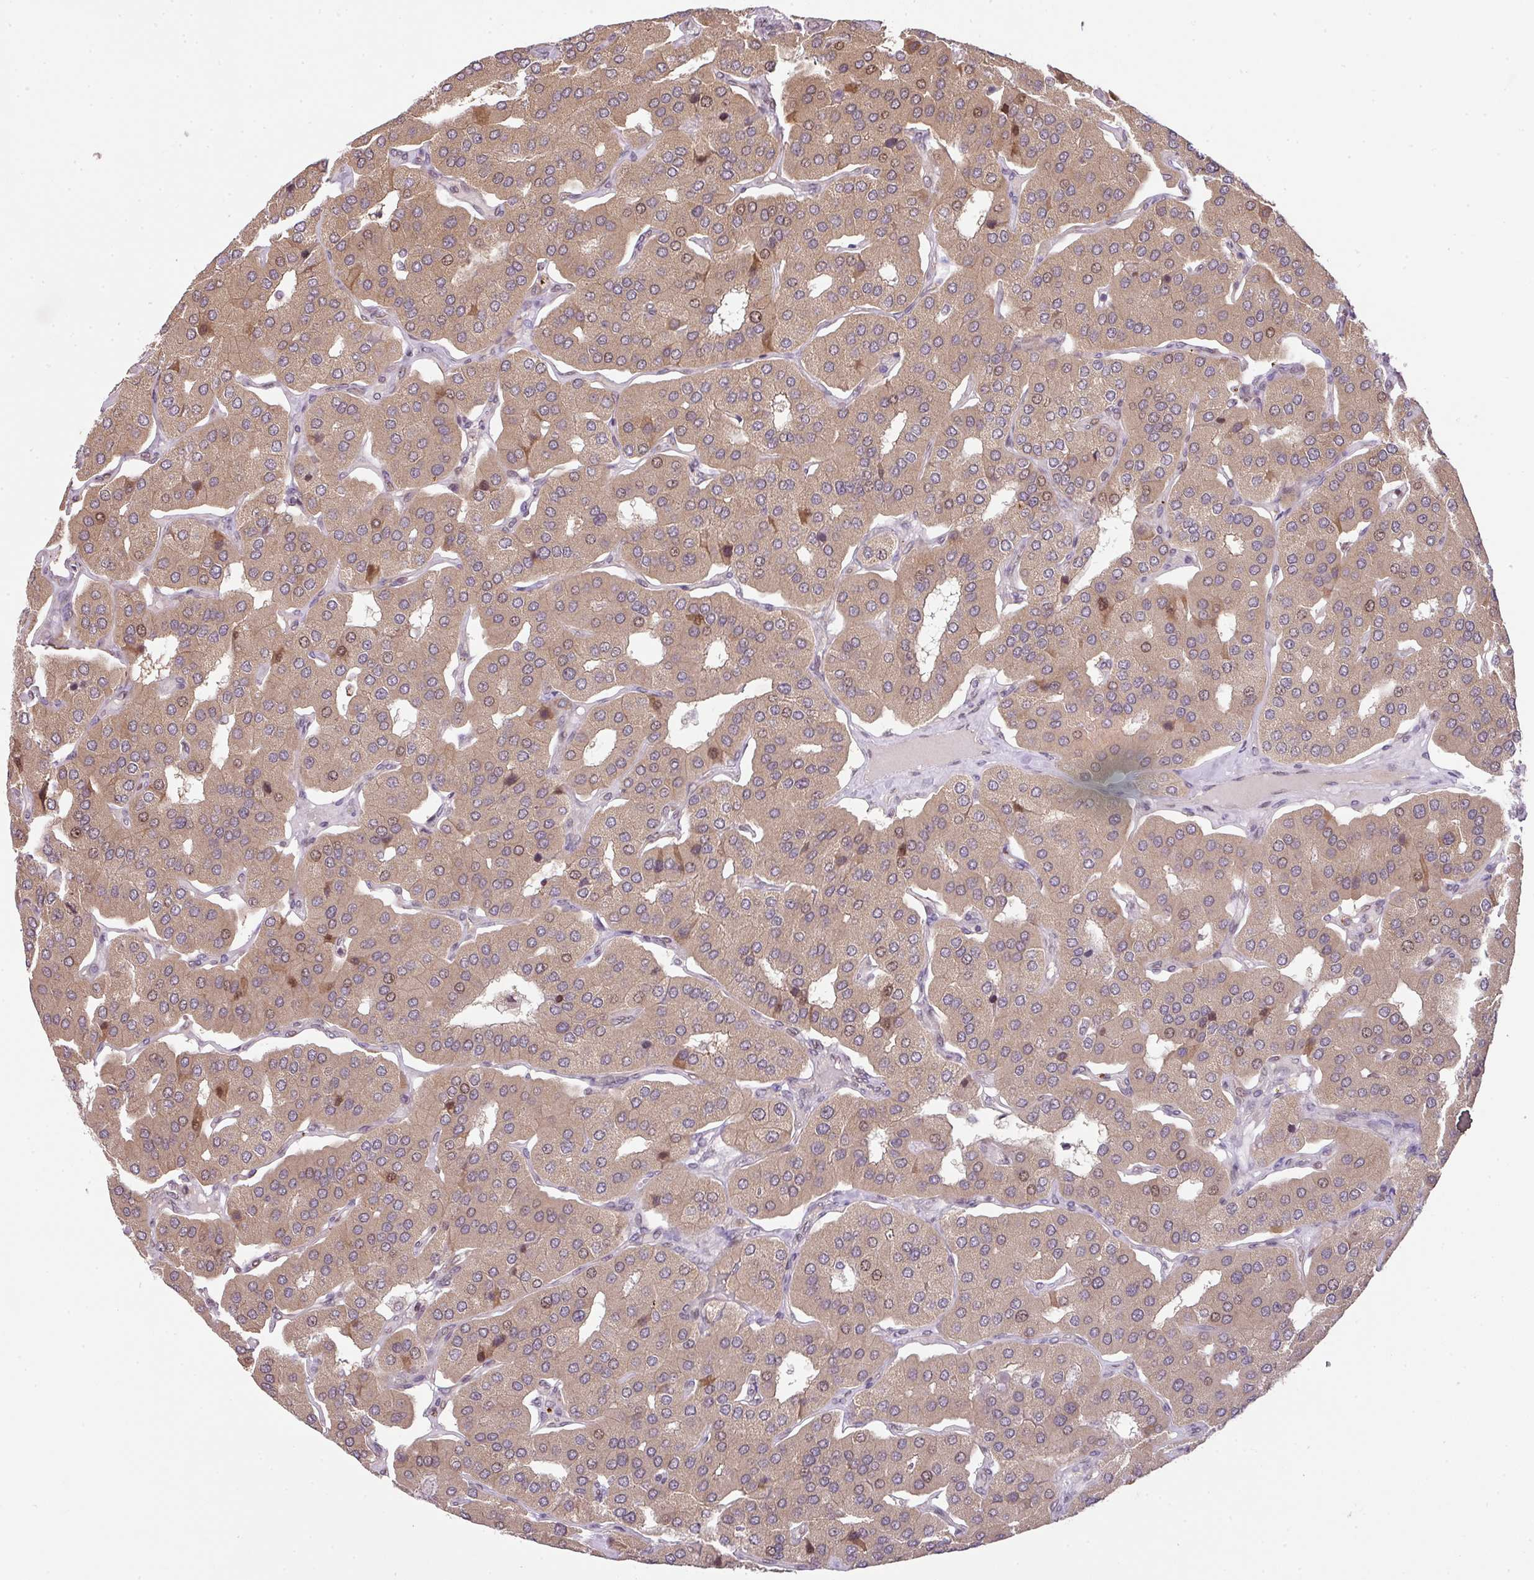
{"staining": {"intensity": "weak", "quantity": ">75%", "location": "cytoplasmic/membranous"}, "tissue": "parathyroid gland", "cell_type": "Glandular cells", "image_type": "normal", "snomed": [{"axis": "morphology", "description": "Normal tissue, NOS"}, {"axis": "morphology", "description": "Adenoma, NOS"}, {"axis": "topography", "description": "Parathyroid gland"}], "caption": "Immunohistochemistry (IHC) of benign parathyroid gland exhibits low levels of weak cytoplasmic/membranous staining in about >75% of glandular cells.", "gene": "PLK1", "patient": {"sex": "female", "age": 86}}